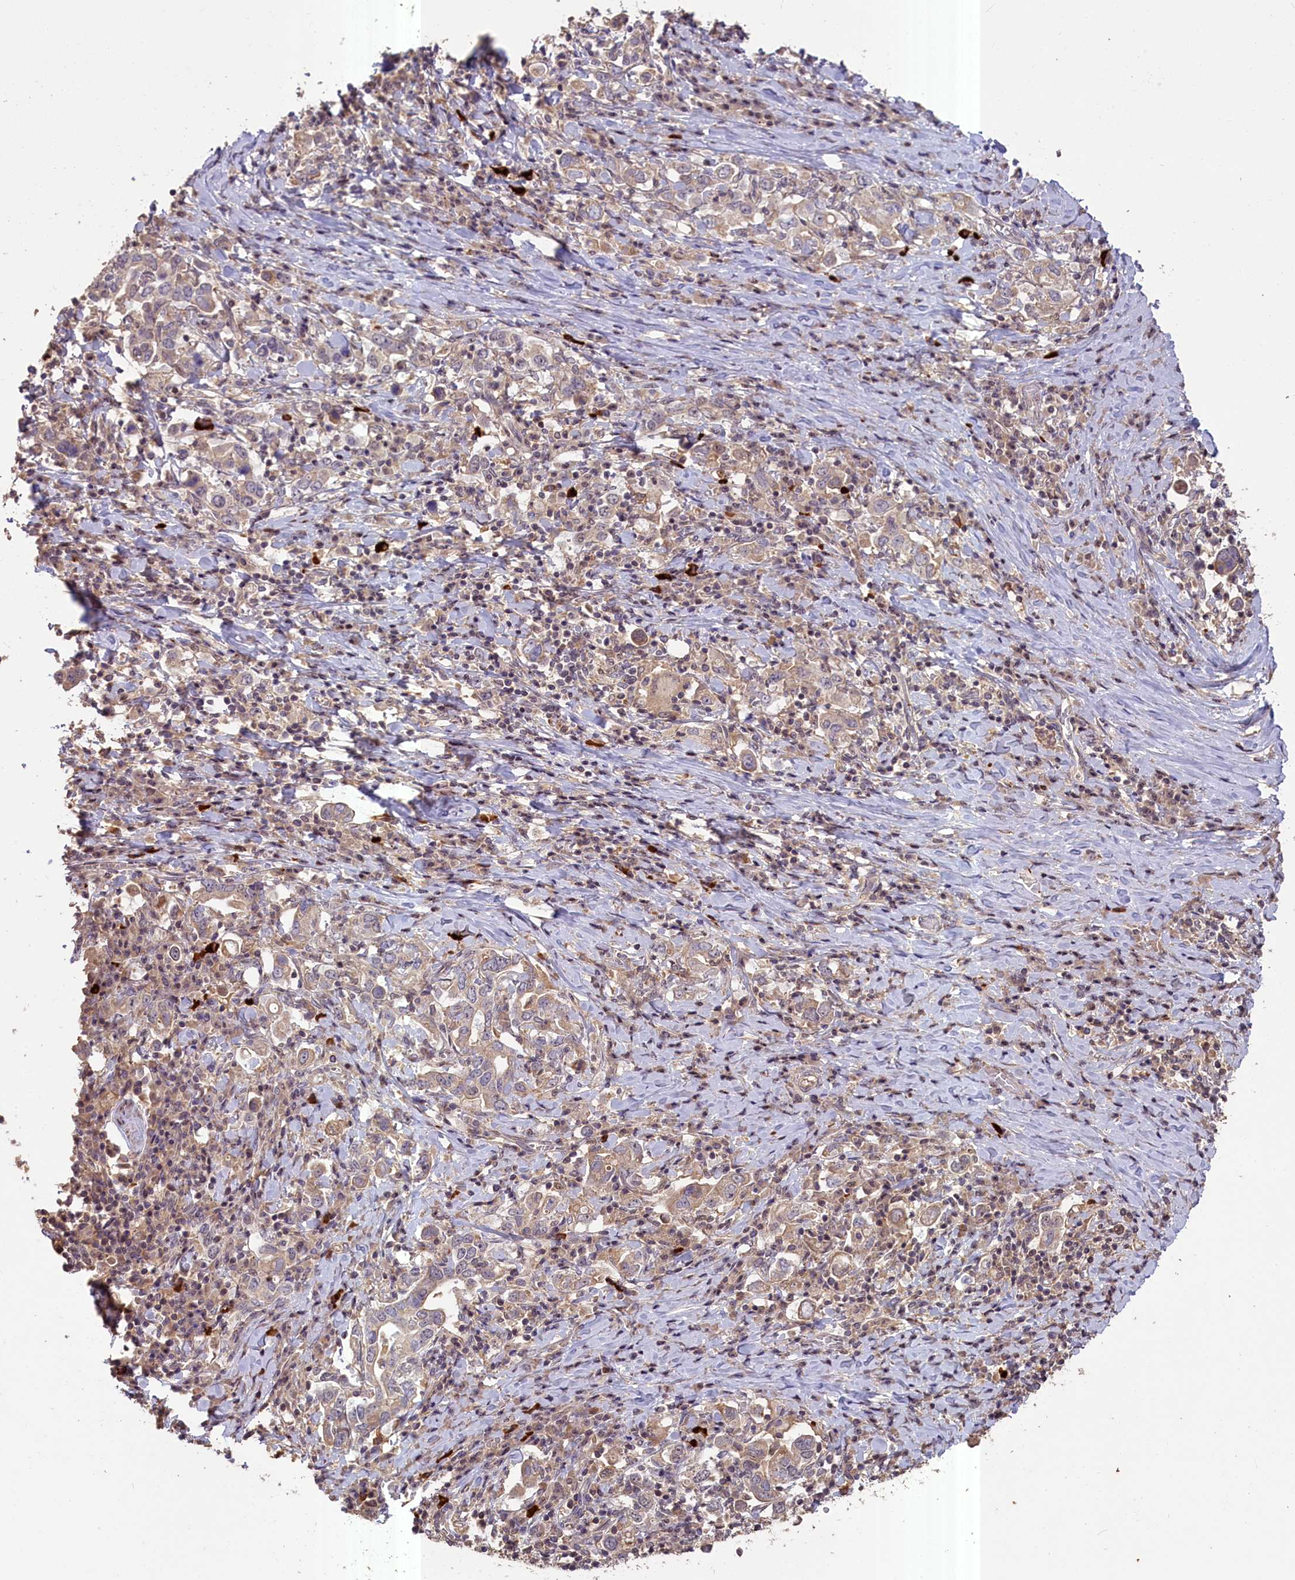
{"staining": {"intensity": "weak", "quantity": ">75%", "location": "cytoplasmic/membranous"}, "tissue": "stomach cancer", "cell_type": "Tumor cells", "image_type": "cancer", "snomed": [{"axis": "morphology", "description": "Adenocarcinoma, NOS"}, {"axis": "topography", "description": "Stomach, upper"}, {"axis": "topography", "description": "Stomach"}], "caption": "Adenocarcinoma (stomach) stained with a brown dye displays weak cytoplasmic/membranous positive expression in about >75% of tumor cells.", "gene": "FUZ", "patient": {"sex": "male", "age": 62}}